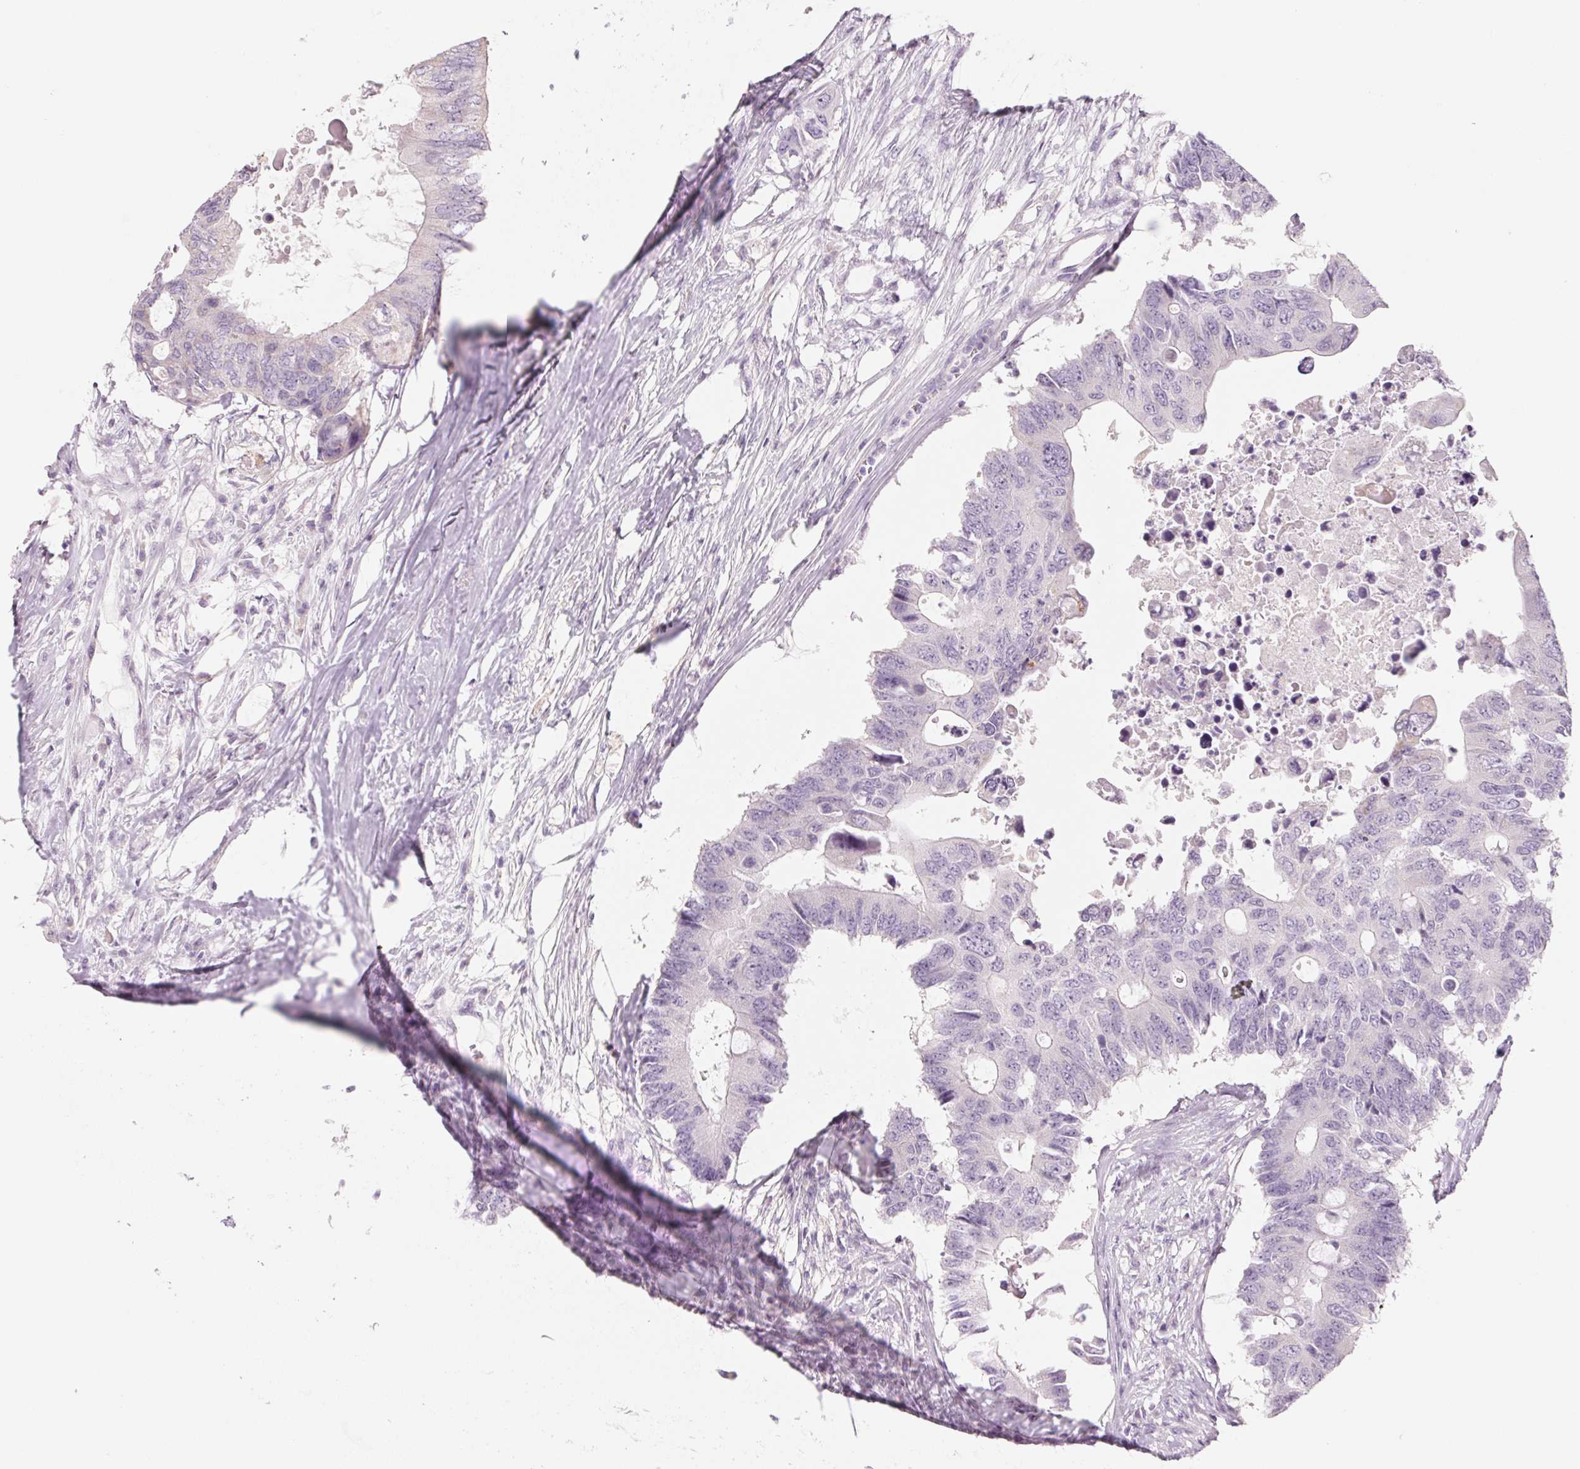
{"staining": {"intensity": "negative", "quantity": "none", "location": "none"}, "tissue": "colorectal cancer", "cell_type": "Tumor cells", "image_type": "cancer", "snomed": [{"axis": "morphology", "description": "Adenocarcinoma, NOS"}, {"axis": "topography", "description": "Colon"}], "caption": "A histopathology image of human colorectal cancer is negative for staining in tumor cells.", "gene": "POU1F1", "patient": {"sex": "male", "age": 71}}